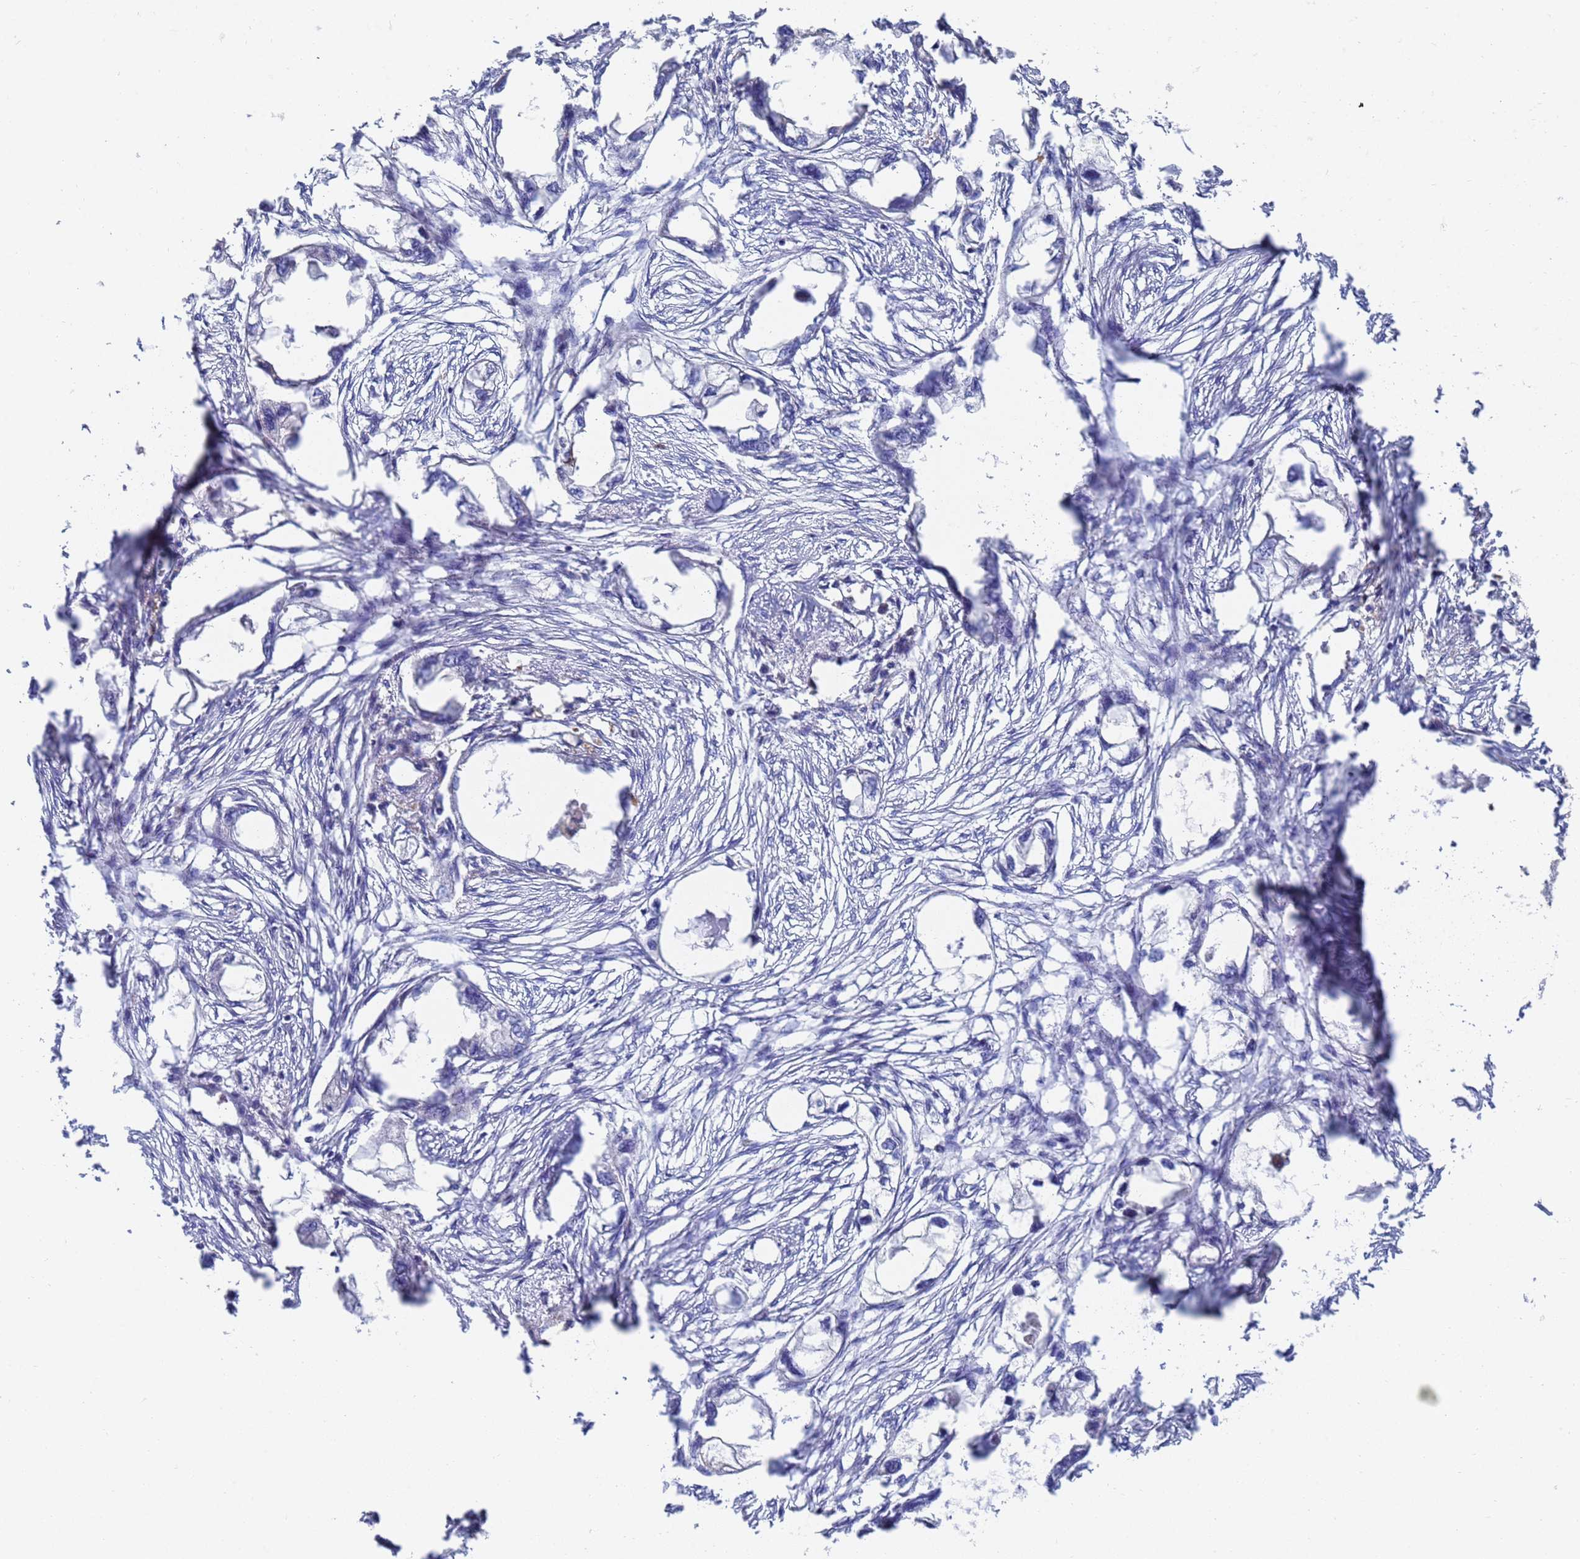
{"staining": {"intensity": "negative", "quantity": "none", "location": "none"}, "tissue": "endometrial cancer", "cell_type": "Tumor cells", "image_type": "cancer", "snomed": [{"axis": "morphology", "description": "Adenocarcinoma, NOS"}, {"axis": "morphology", "description": "Adenocarcinoma, metastatic, NOS"}, {"axis": "topography", "description": "Adipose tissue"}, {"axis": "topography", "description": "Endometrium"}], "caption": "Tumor cells show no significant positivity in adenocarcinoma (endometrial). (DAB (3,3'-diaminobenzidine) IHC, high magnification).", "gene": "LBX2", "patient": {"sex": "female", "age": 67}}